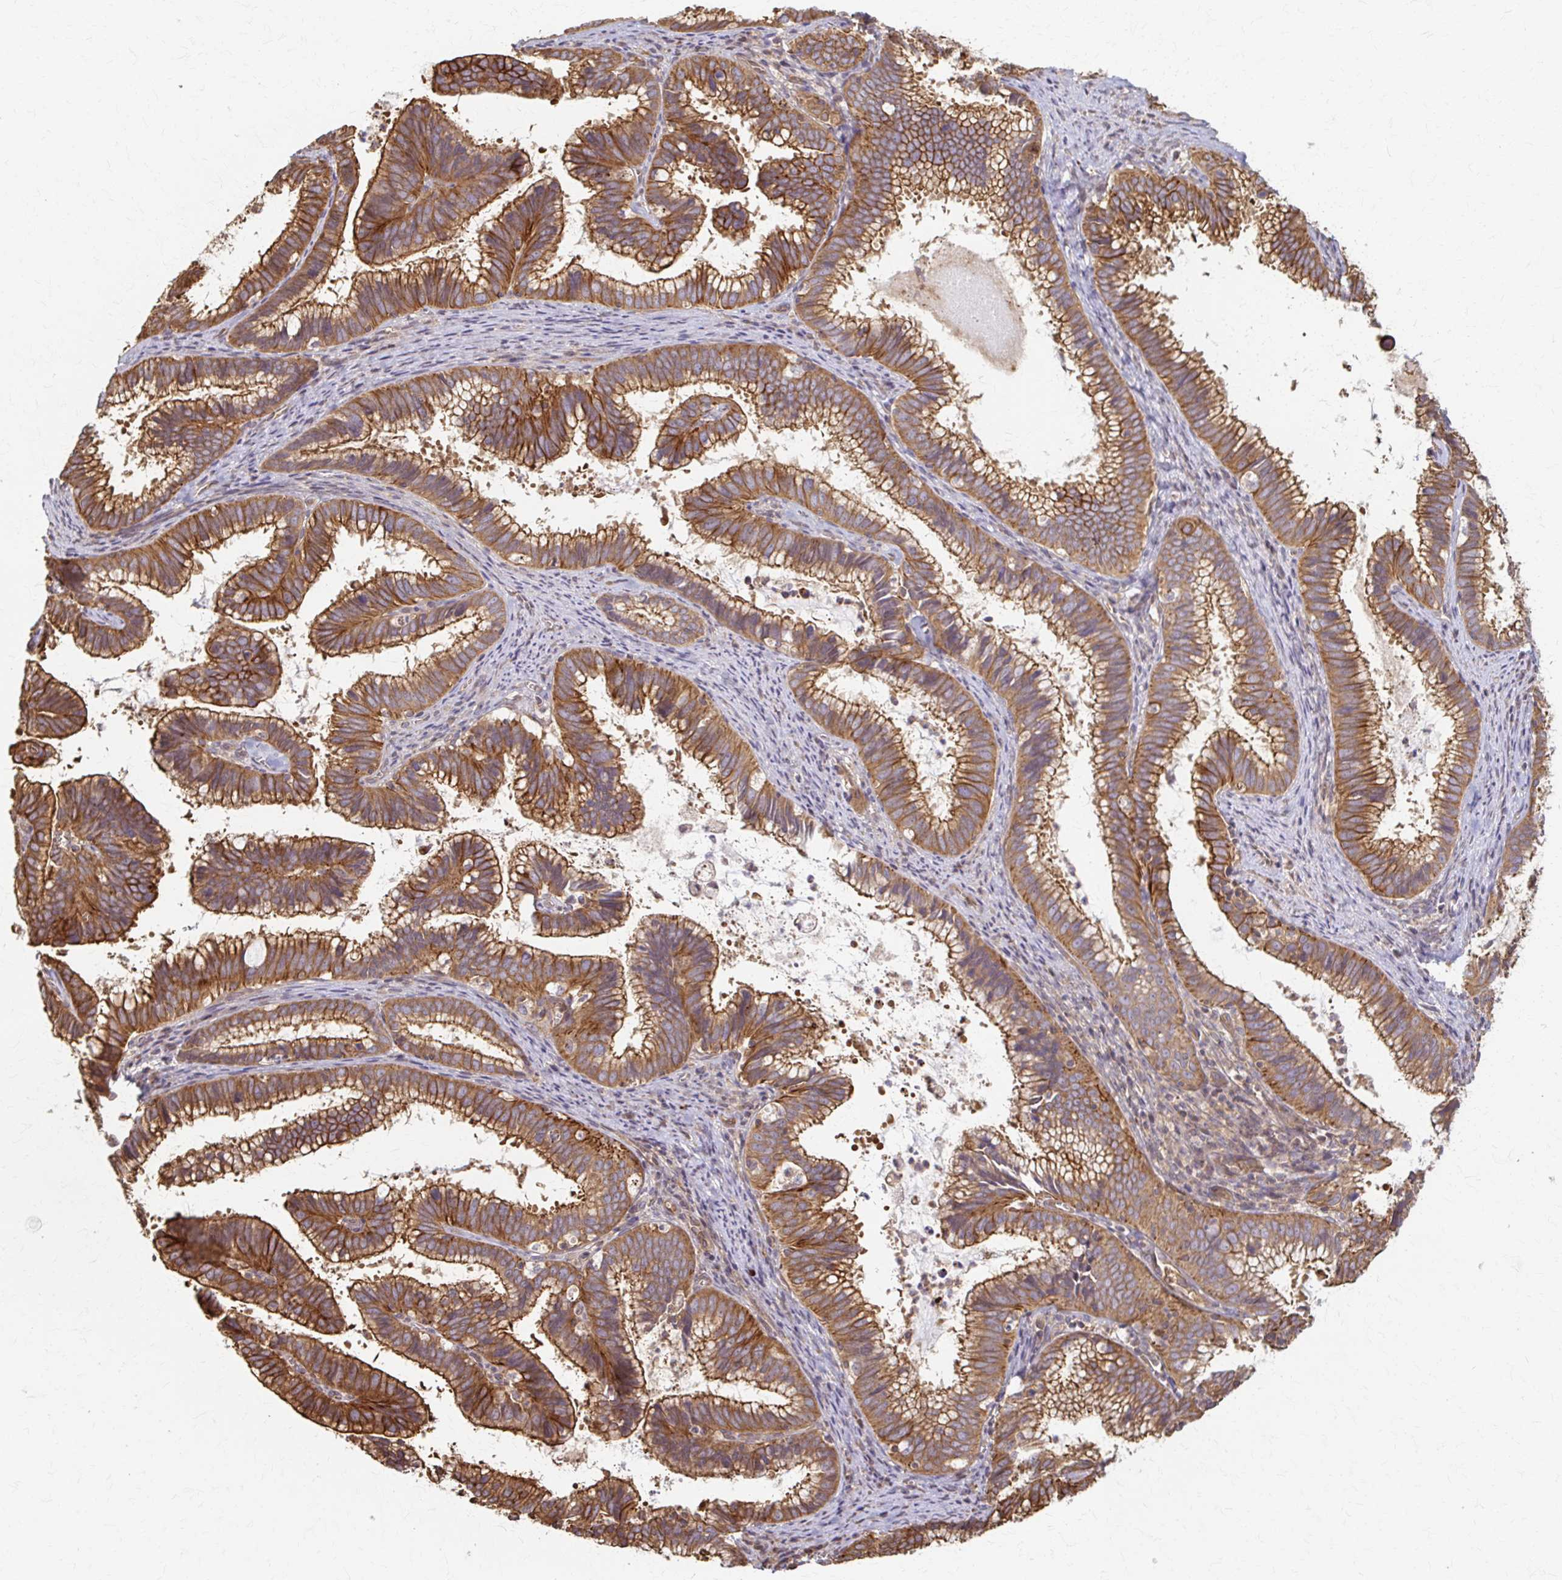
{"staining": {"intensity": "strong", "quantity": ">75%", "location": "cytoplasmic/membranous"}, "tissue": "cervical cancer", "cell_type": "Tumor cells", "image_type": "cancer", "snomed": [{"axis": "morphology", "description": "Adenocarcinoma, NOS"}, {"axis": "topography", "description": "Cervix"}], "caption": "IHC photomicrograph of adenocarcinoma (cervical) stained for a protein (brown), which exhibits high levels of strong cytoplasmic/membranous expression in approximately >75% of tumor cells.", "gene": "ARHGAP35", "patient": {"sex": "female", "age": 61}}